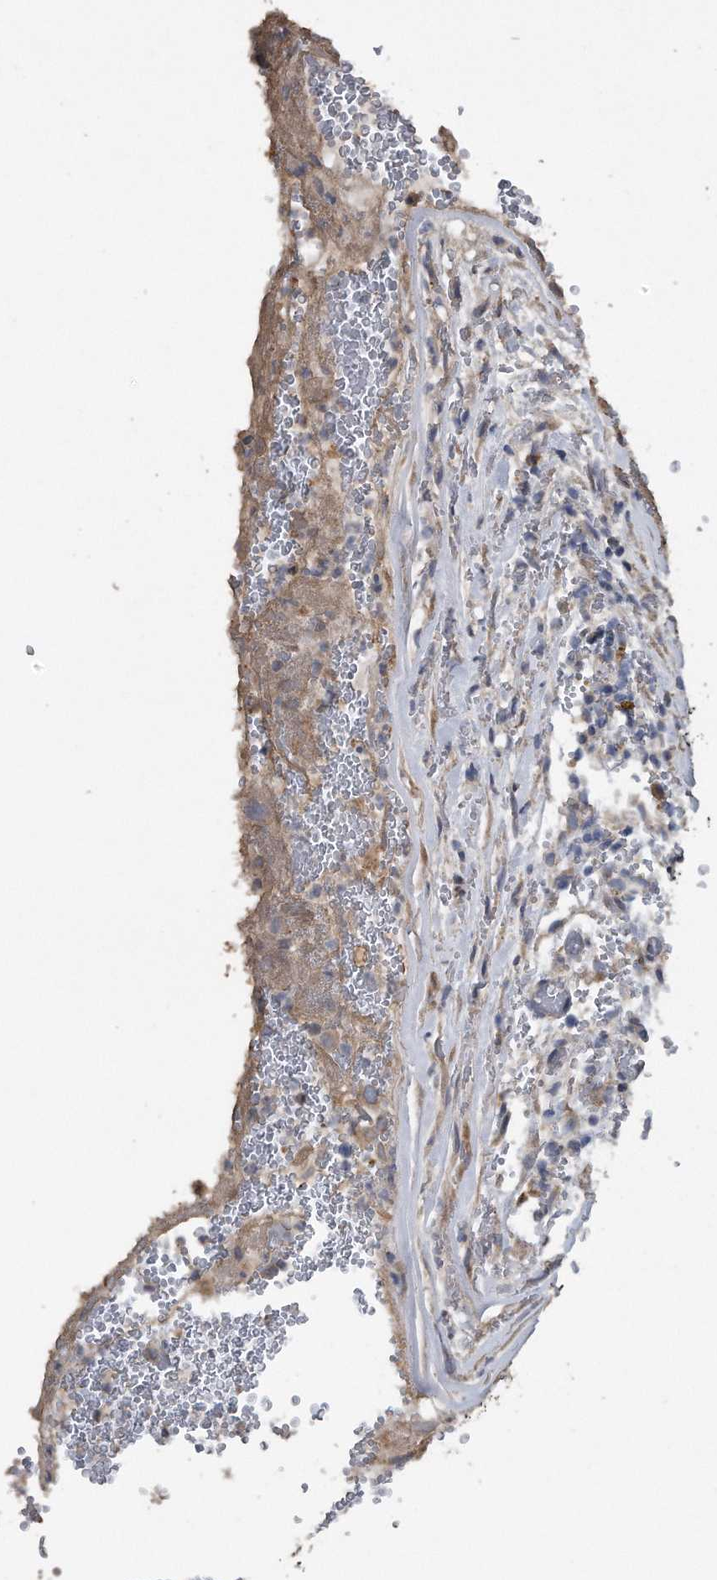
{"staining": {"intensity": "moderate", "quantity": ">75%", "location": "cytoplasmic/membranous"}, "tissue": "thyroid cancer", "cell_type": "Tumor cells", "image_type": "cancer", "snomed": [{"axis": "morphology", "description": "Papillary adenocarcinoma, NOS"}, {"axis": "topography", "description": "Thyroid gland"}], "caption": "Human papillary adenocarcinoma (thyroid) stained with a brown dye displays moderate cytoplasmic/membranous positive expression in about >75% of tumor cells.", "gene": "PCLO", "patient": {"sex": "male", "age": 77}}